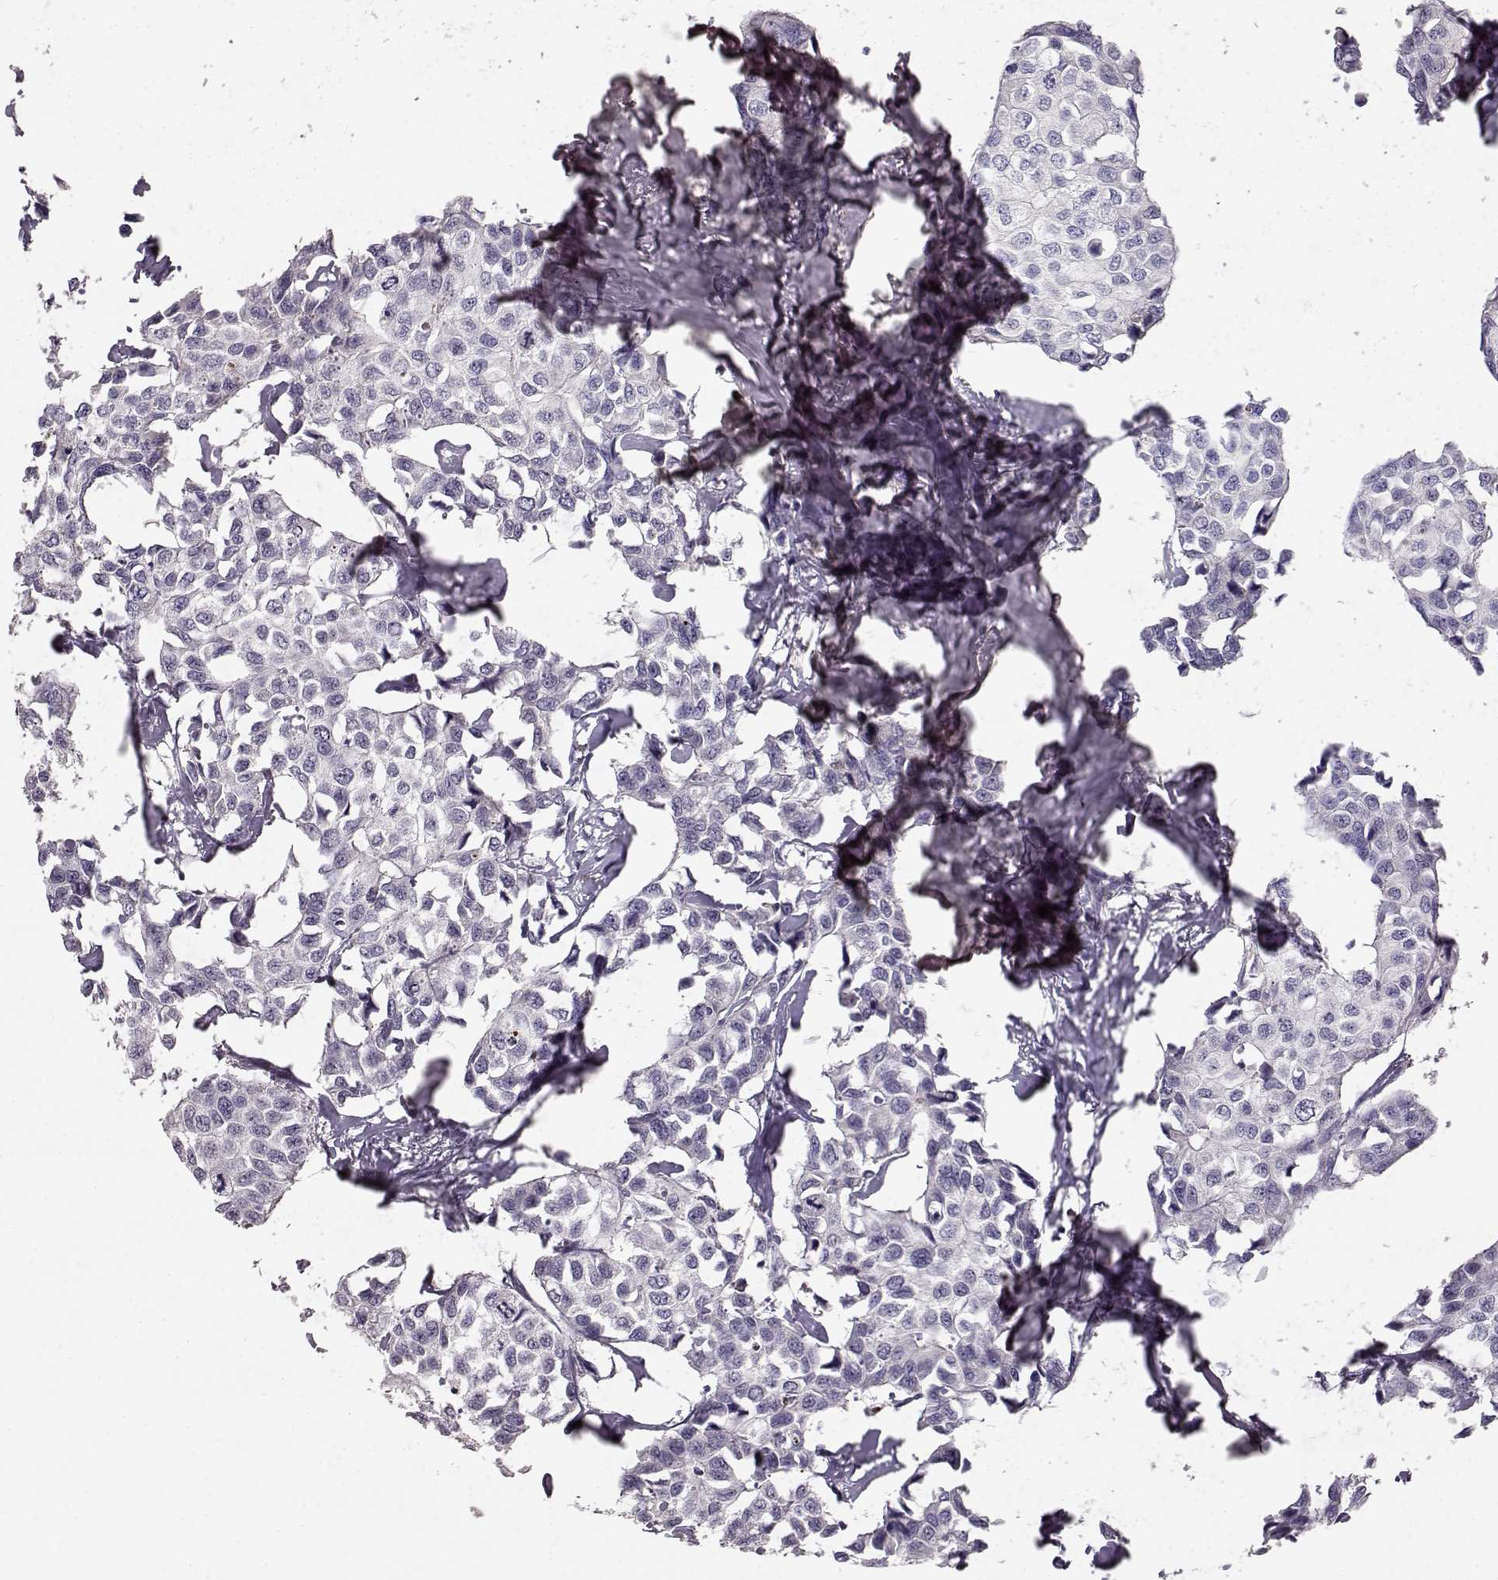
{"staining": {"intensity": "negative", "quantity": "none", "location": "none"}, "tissue": "breast cancer", "cell_type": "Tumor cells", "image_type": "cancer", "snomed": [{"axis": "morphology", "description": "Duct carcinoma"}, {"axis": "topography", "description": "Breast"}], "caption": "IHC histopathology image of neoplastic tissue: breast infiltrating ductal carcinoma stained with DAB exhibits no significant protein staining in tumor cells.", "gene": "YJEFN3", "patient": {"sex": "female", "age": 80}}